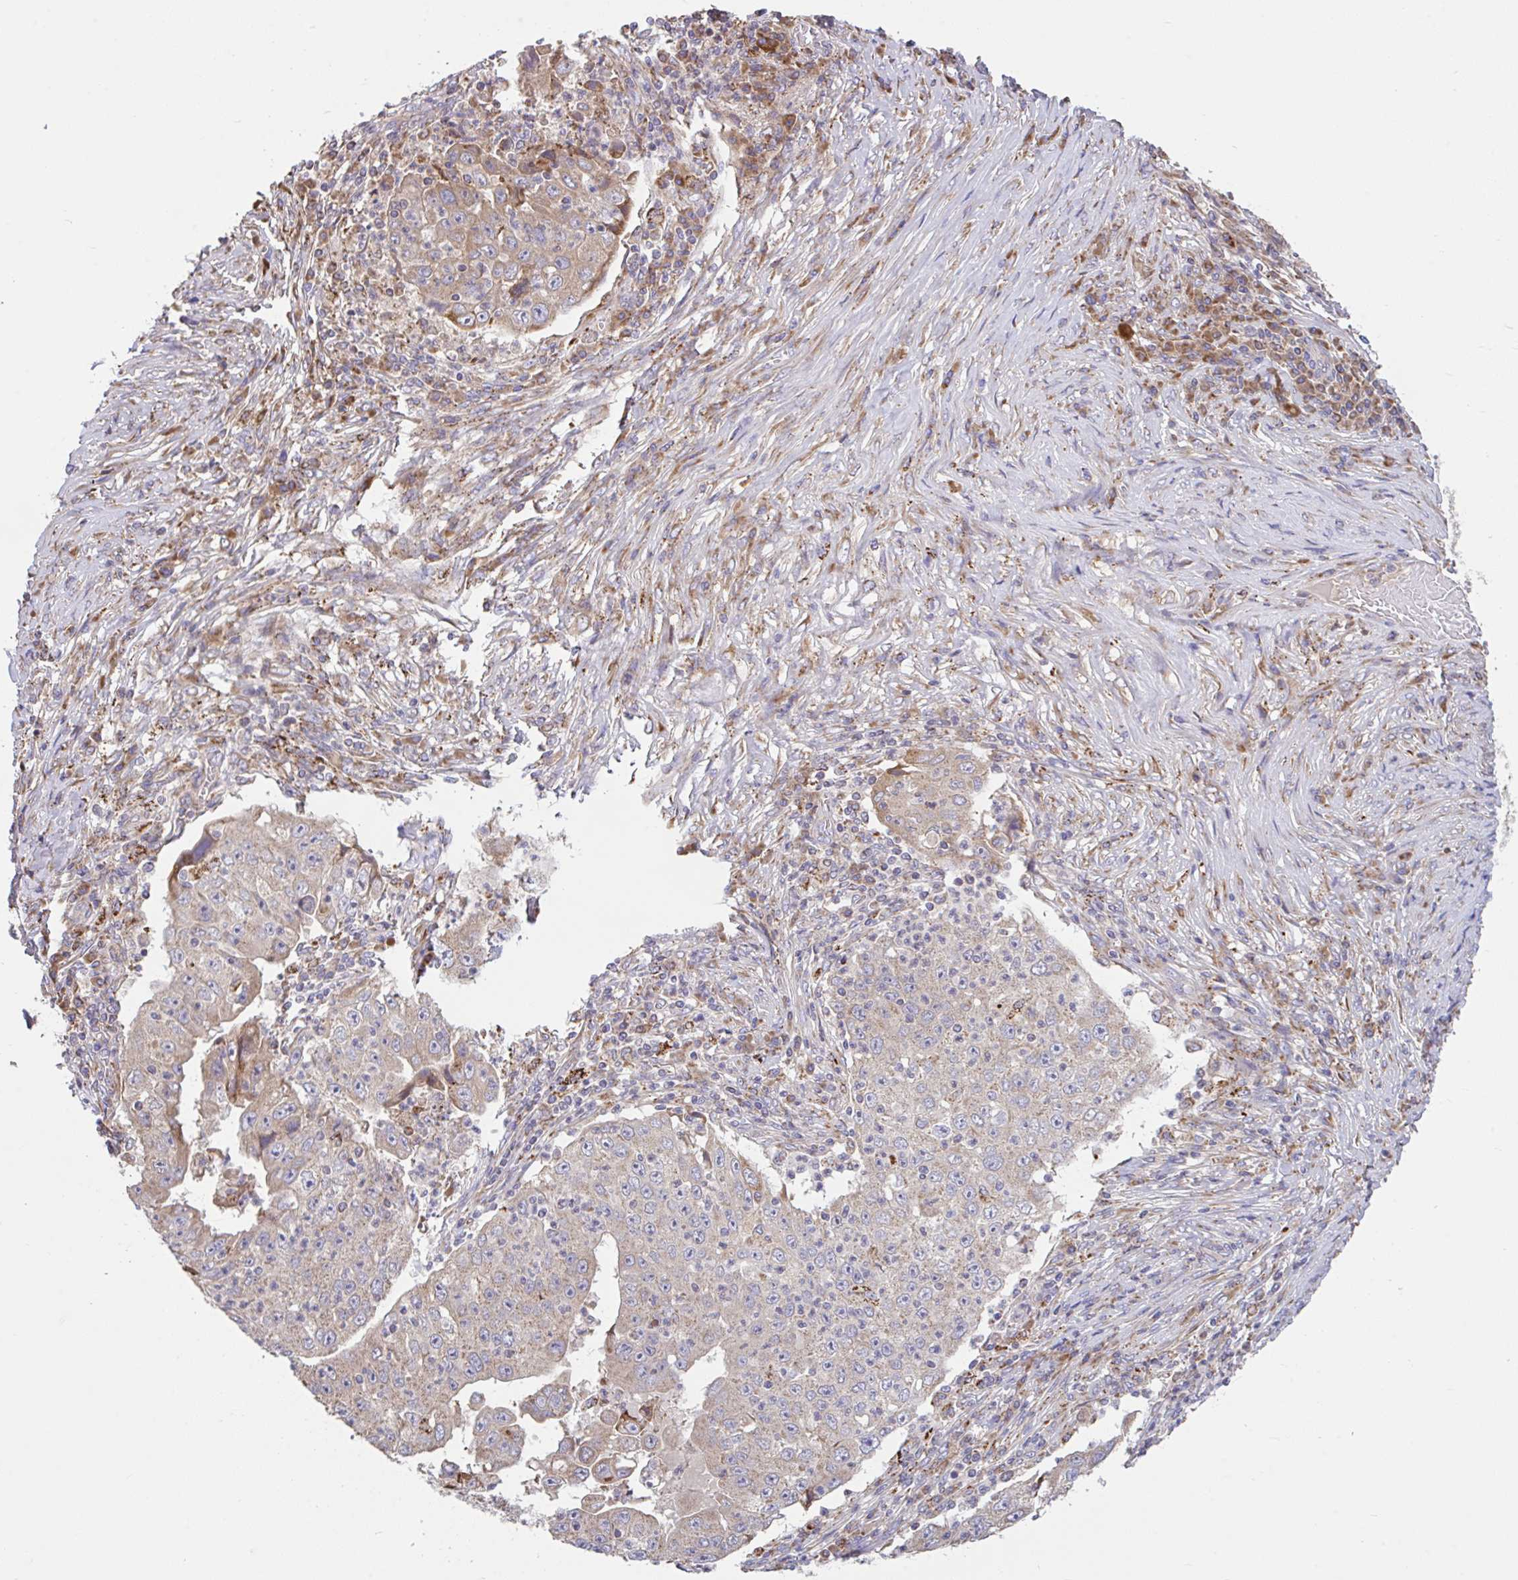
{"staining": {"intensity": "weak", "quantity": "<25%", "location": "cytoplasmic/membranous"}, "tissue": "lung cancer", "cell_type": "Tumor cells", "image_type": "cancer", "snomed": [{"axis": "morphology", "description": "Squamous cell carcinoma, NOS"}, {"axis": "topography", "description": "Lung"}], "caption": "This is an immunohistochemistry photomicrograph of lung cancer. There is no positivity in tumor cells.", "gene": "RALBP1", "patient": {"sex": "male", "age": 64}}